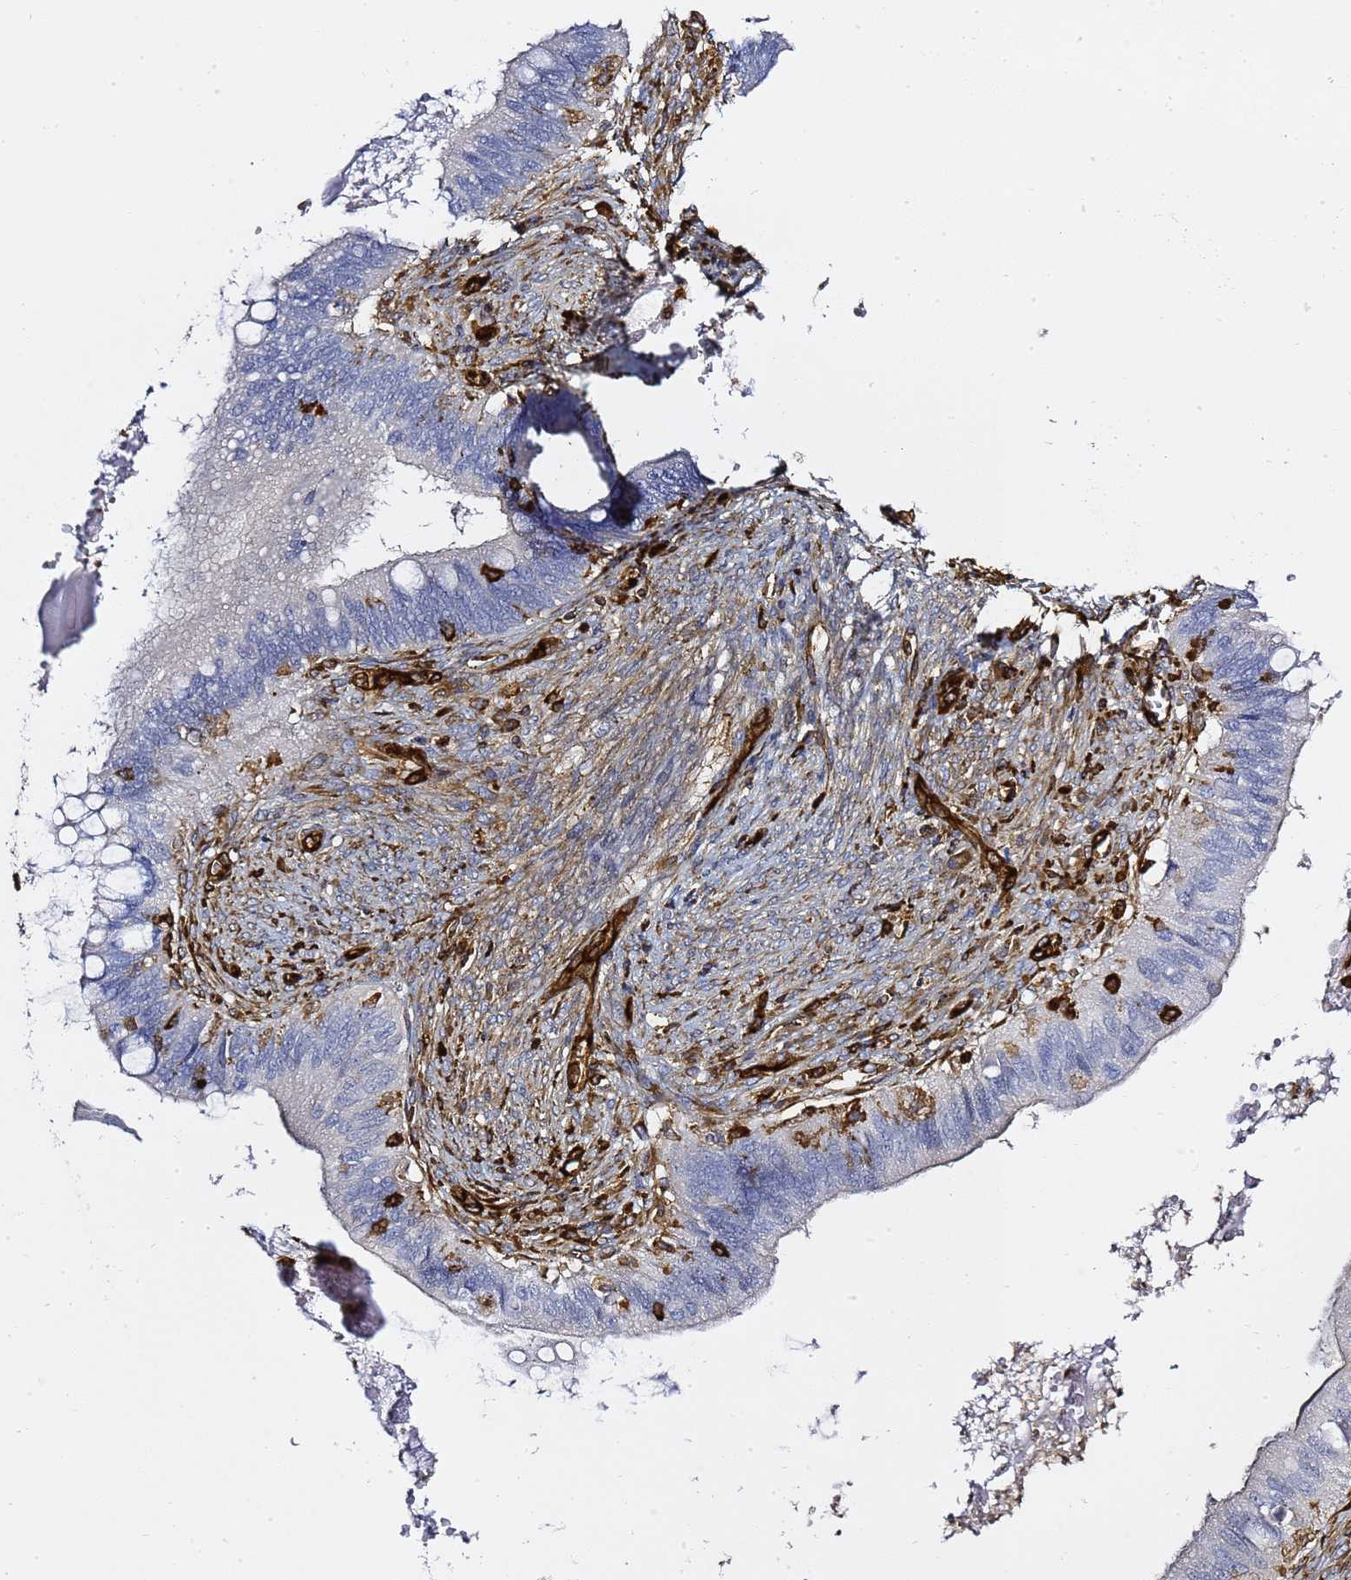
{"staining": {"intensity": "negative", "quantity": "none", "location": "none"}, "tissue": "cervical cancer", "cell_type": "Tumor cells", "image_type": "cancer", "snomed": [{"axis": "morphology", "description": "Adenocarcinoma, NOS"}, {"axis": "topography", "description": "Cervix"}], "caption": "The immunohistochemistry (IHC) micrograph has no significant positivity in tumor cells of cervical adenocarcinoma tissue.", "gene": "ZBTB8OS", "patient": {"sex": "female", "age": 42}}